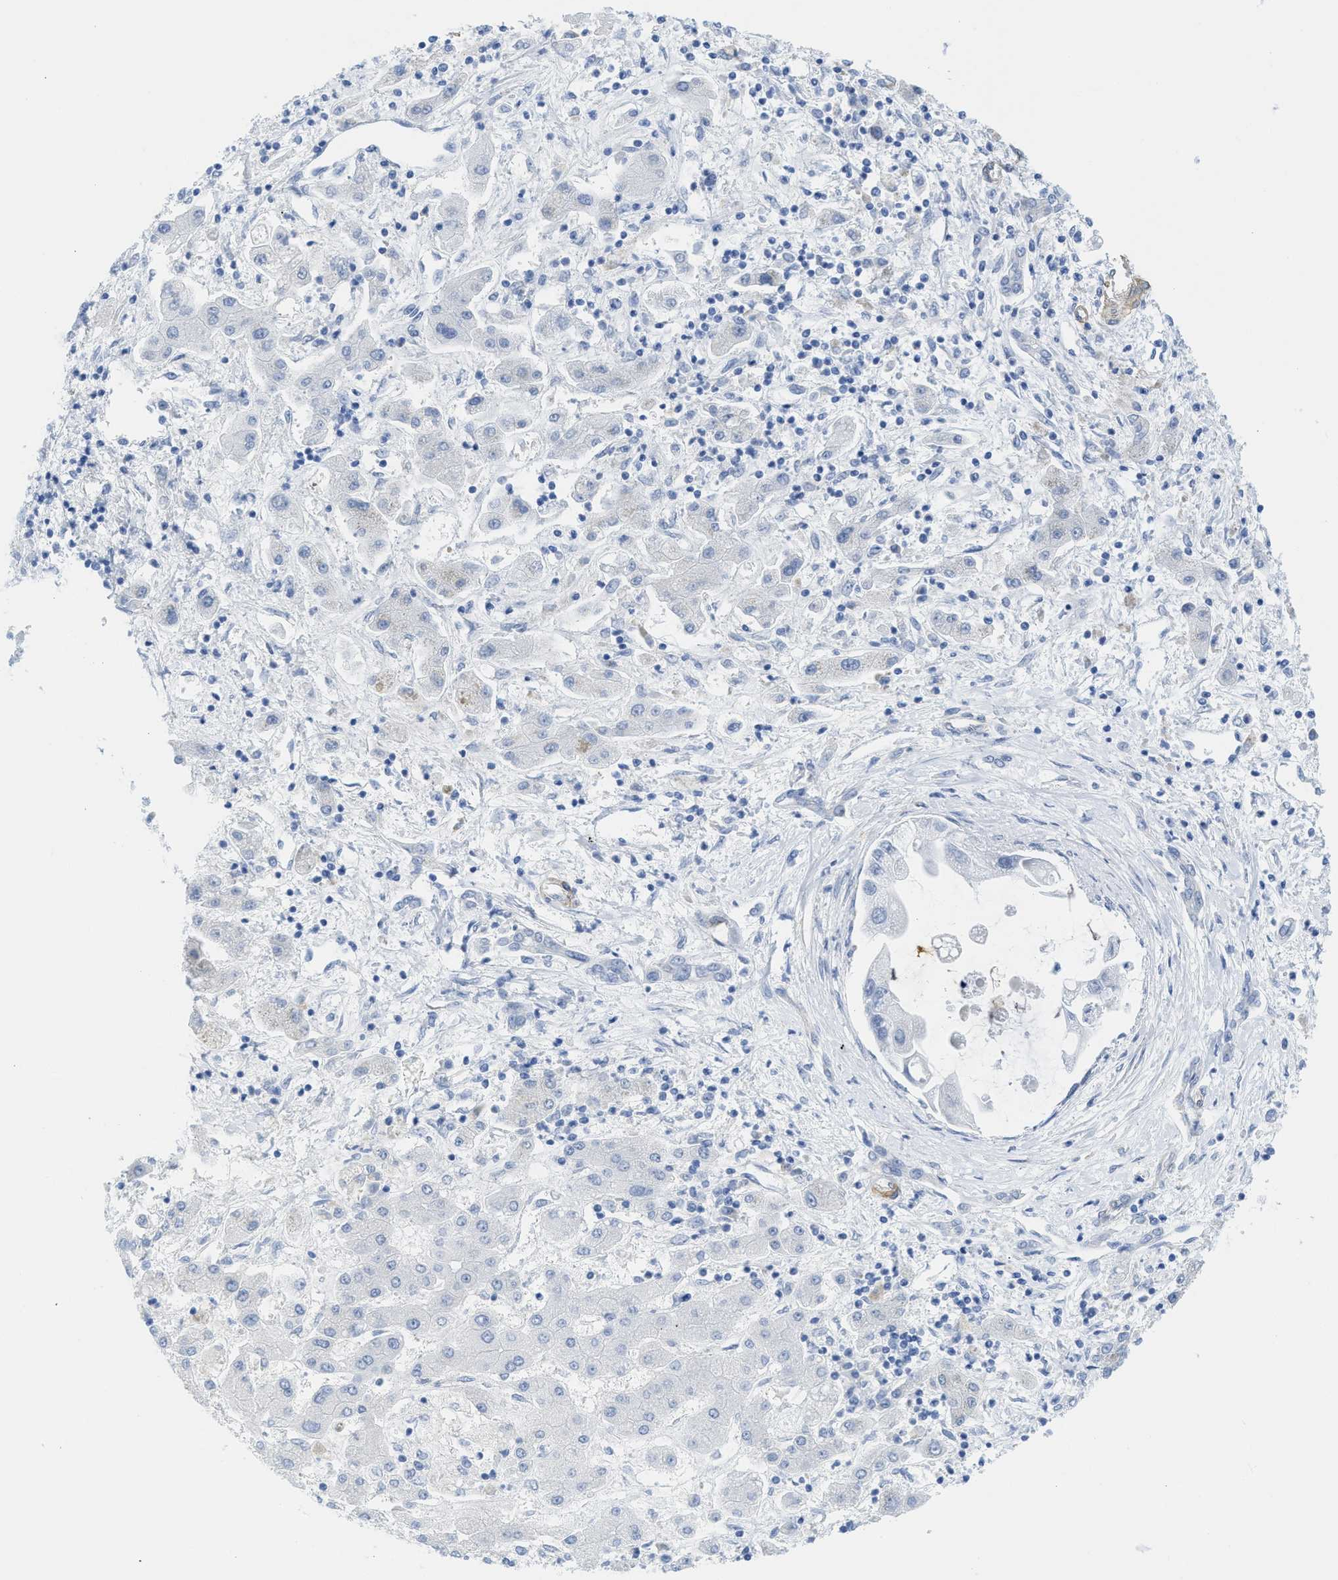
{"staining": {"intensity": "negative", "quantity": "none", "location": "none"}, "tissue": "liver cancer", "cell_type": "Tumor cells", "image_type": "cancer", "snomed": [{"axis": "morphology", "description": "Cholangiocarcinoma"}, {"axis": "topography", "description": "Liver"}], "caption": "High power microscopy histopathology image of an IHC micrograph of liver cancer (cholangiocarcinoma), revealing no significant expression in tumor cells.", "gene": "TUB", "patient": {"sex": "male", "age": 50}}